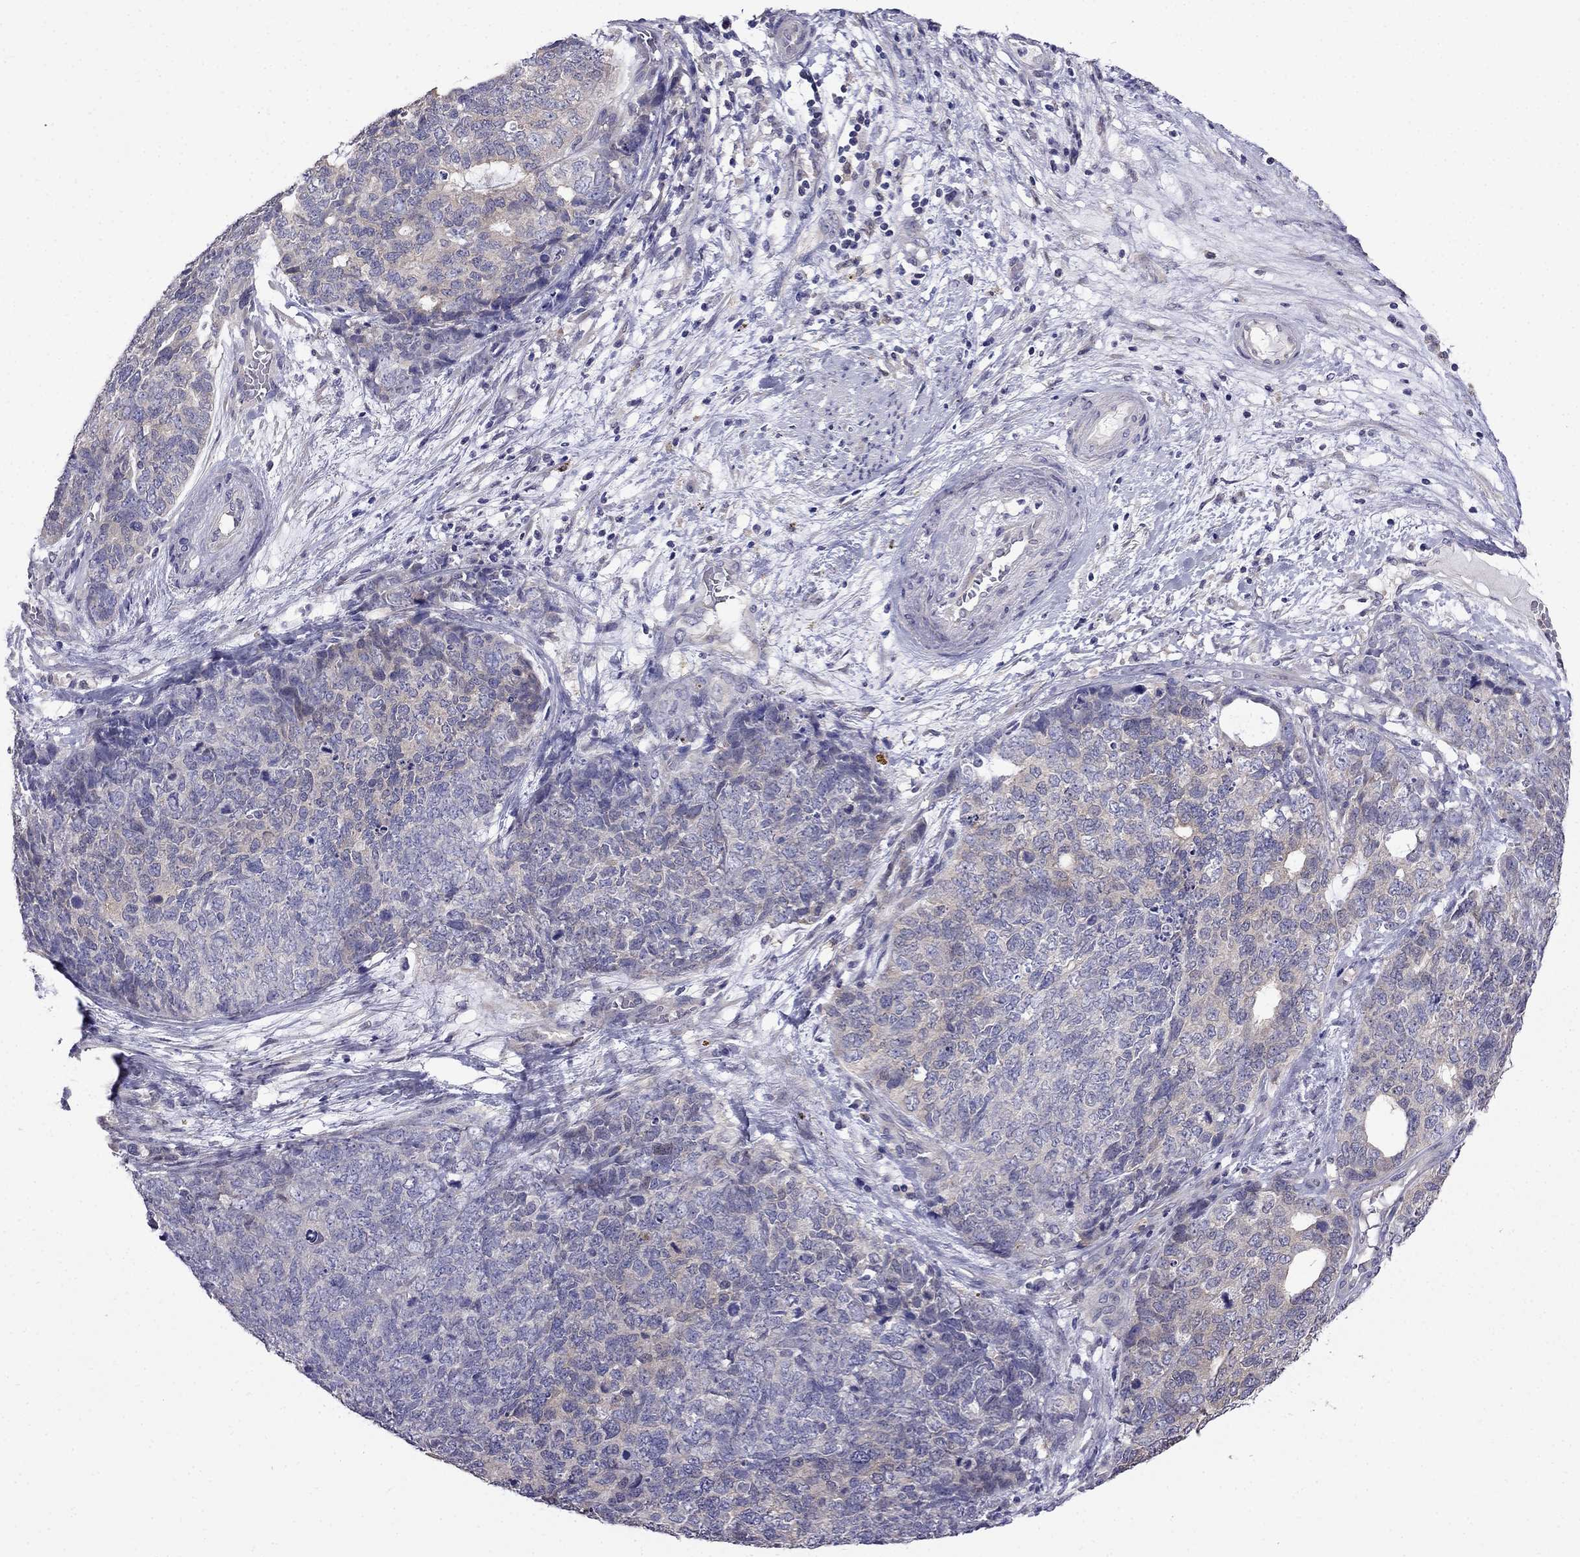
{"staining": {"intensity": "weak", "quantity": "<25%", "location": "cytoplasmic/membranous"}, "tissue": "cervical cancer", "cell_type": "Tumor cells", "image_type": "cancer", "snomed": [{"axis": "morphology", "description": "Squamous cell carcinoma, NOS"}, {"axis": "topography", "description": "Cervix"}], "caption": "Immunohistochemical staining of human cervical squamous cell carcinoma shows no significant expression in tumor cells. Nuclei are stained in blue.", "gene": "SCNN1D", "patient": {"sex": "female", "age": 63}}